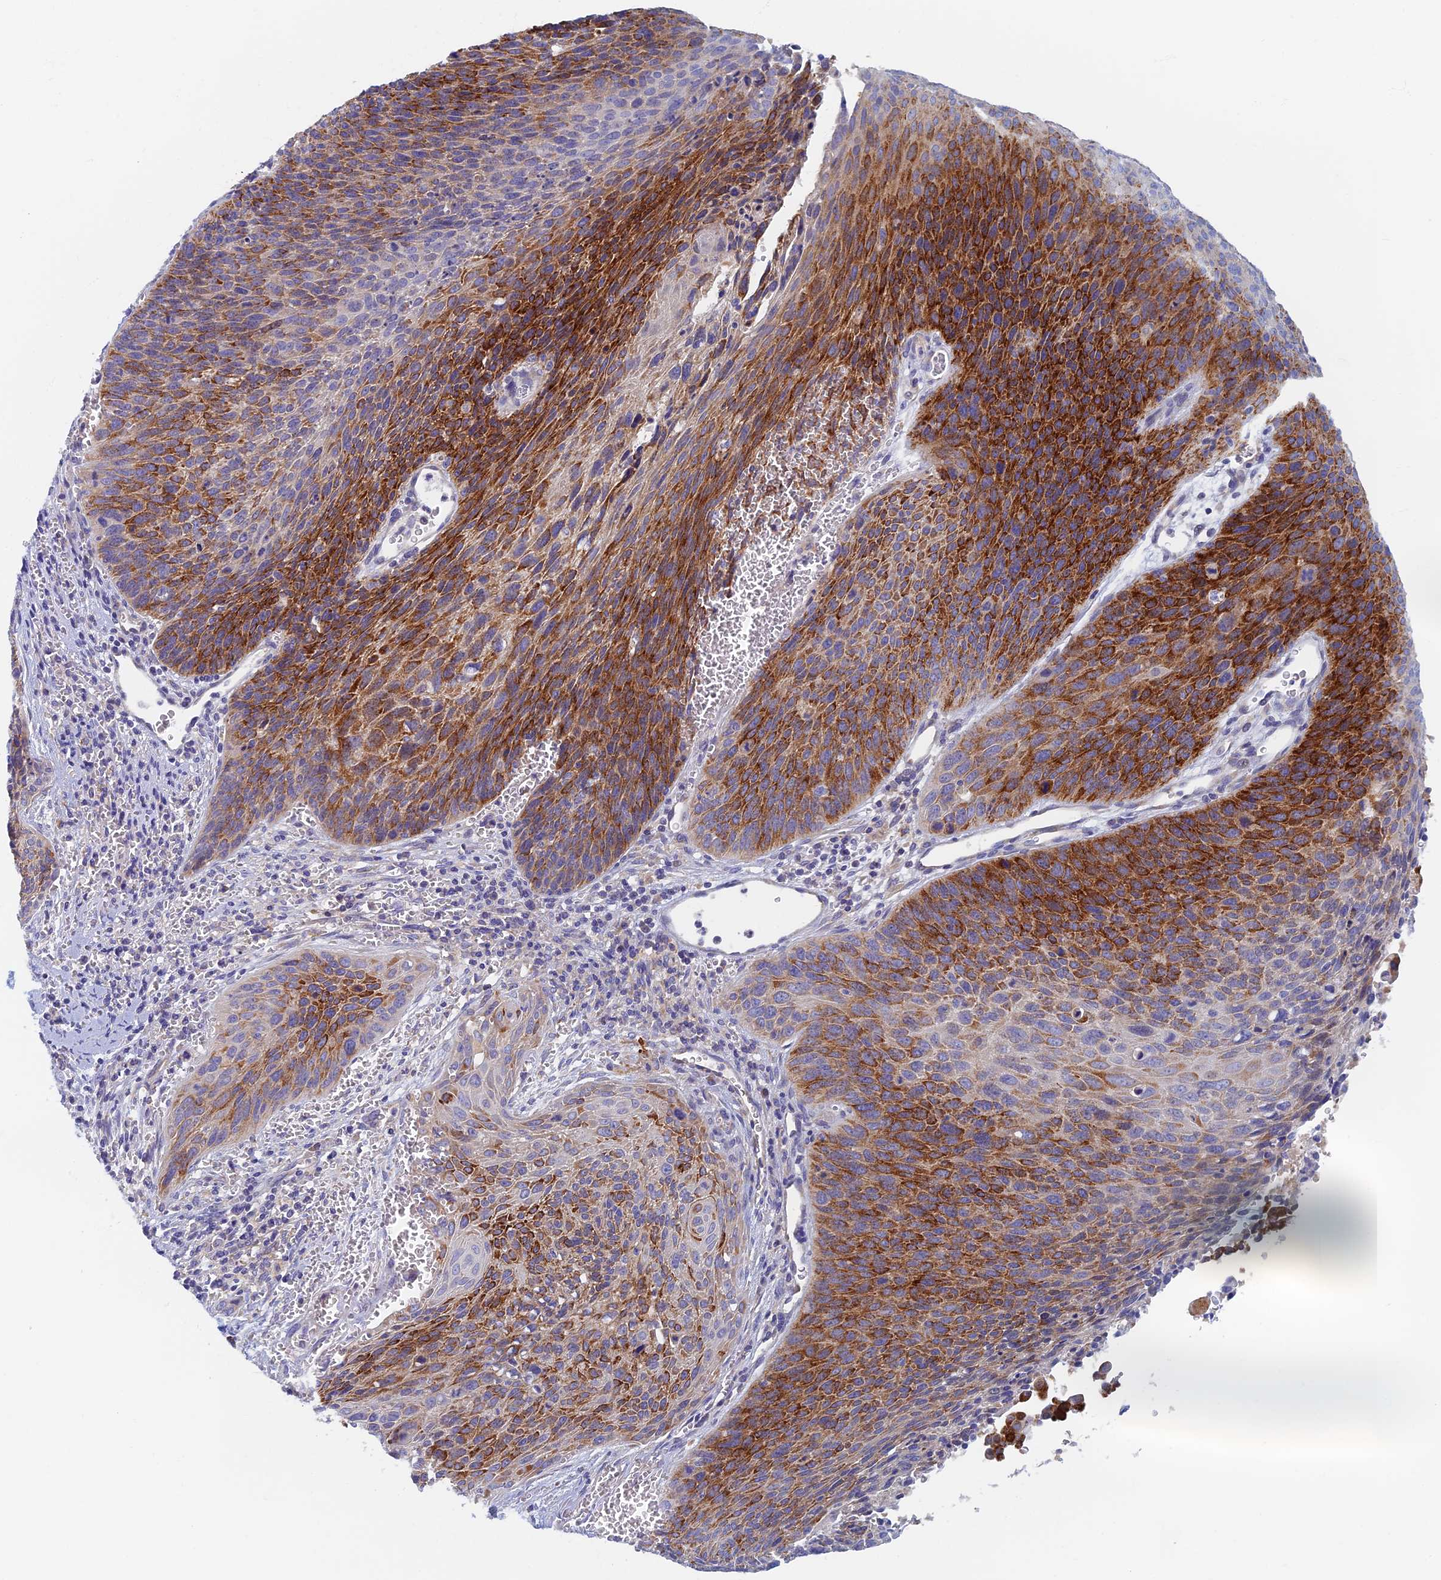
{"staining": {"intensity": "strong", "quantity": "25%-75%", "location": "cytoplasmic/membranous"}, "tissue": "cervical cancer", "cell_type": "Tumor cells", "image_type": "cancer", "snomed": [{"axis": "morphology", "description": "Squamous cell carcinoma, NOS"}, {"axis": "topography", "description": "Cervix"}], "caption": "This is a photomicrograph of IHC staining of cervical squamous cell carcinoma, which shows strong staining in the cytoplasmic/membranous of tumor cells.", "gene": "TMEM44", "patient": {"sex": "female", "age": 55}}